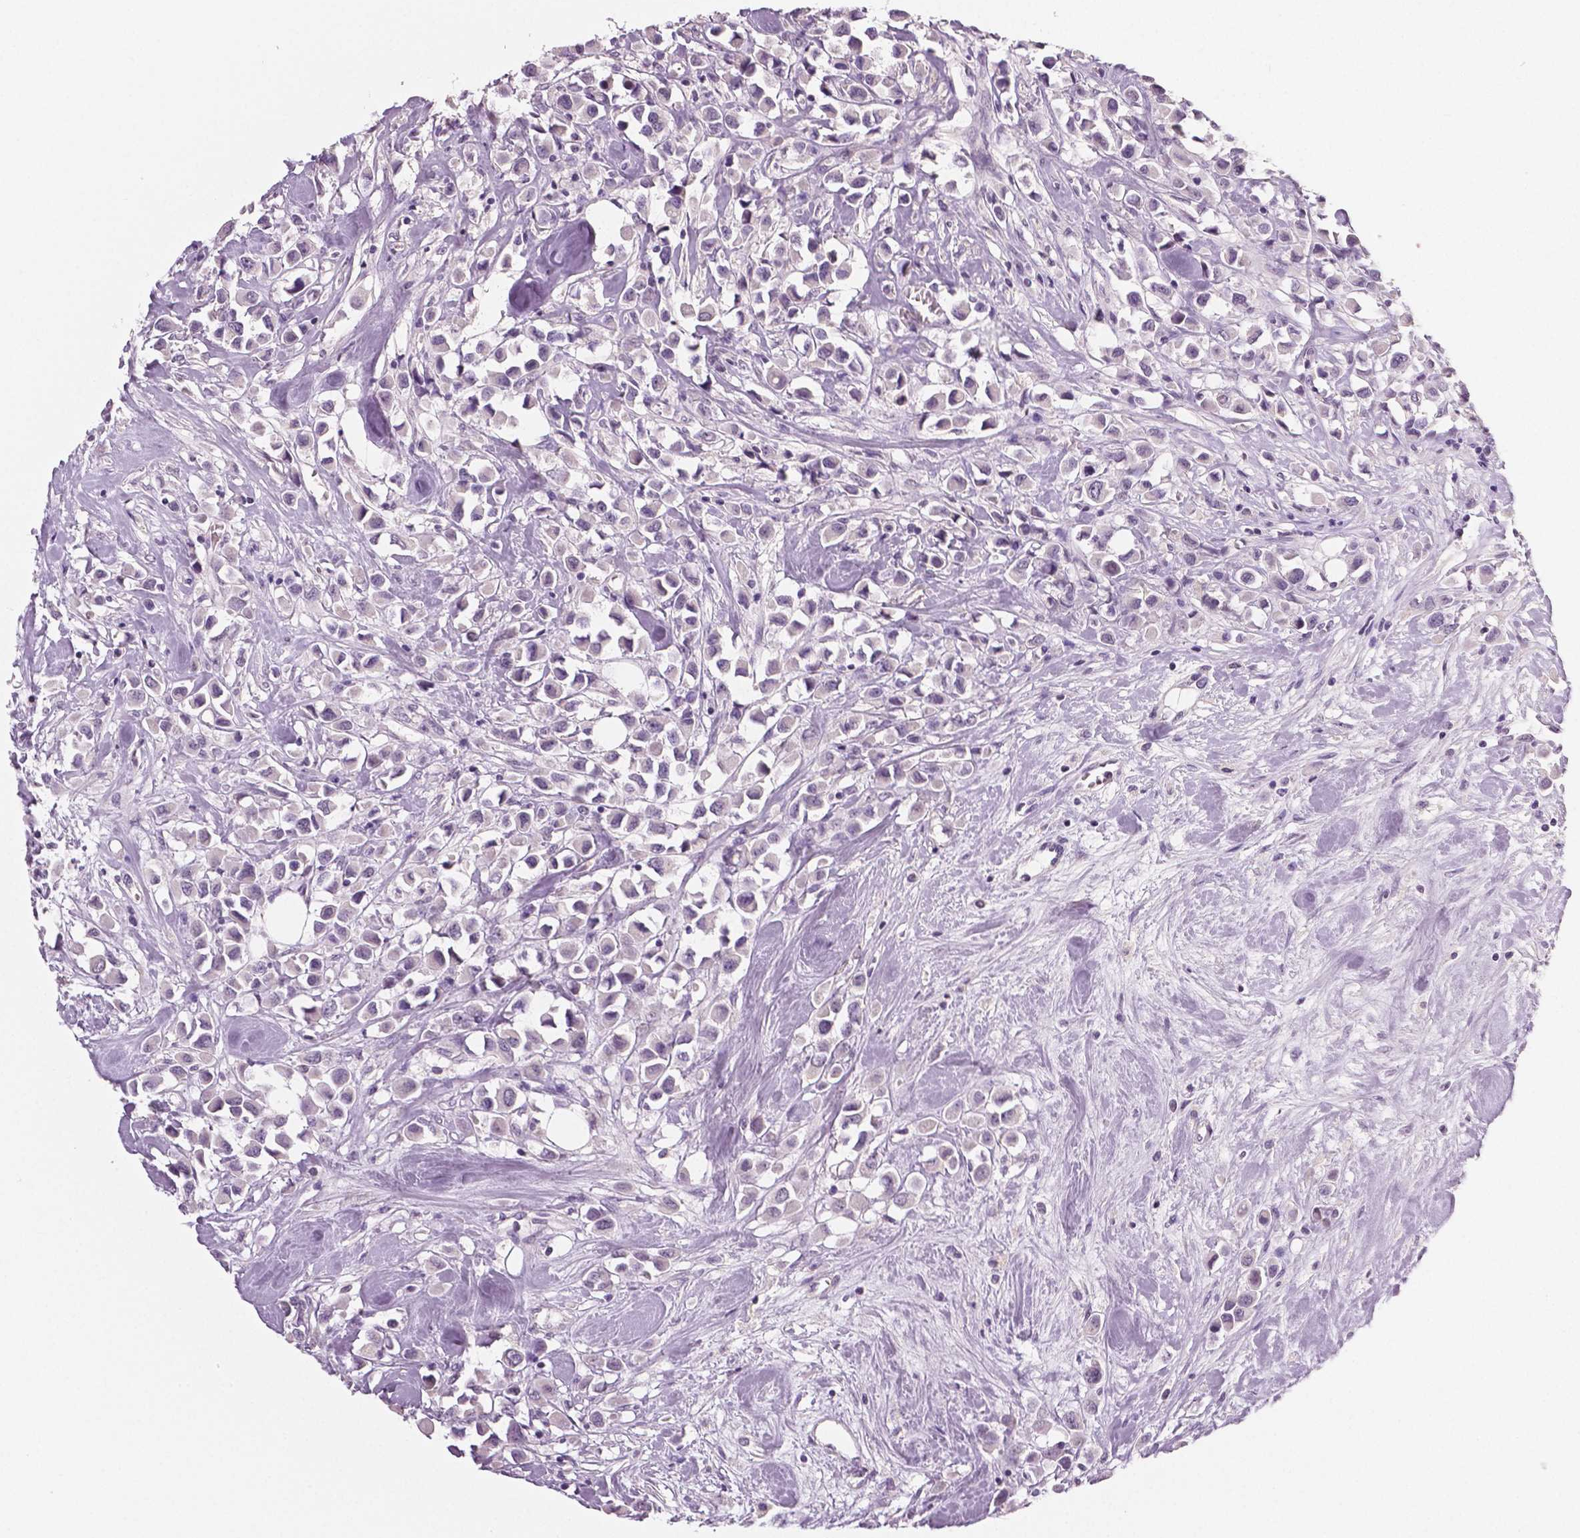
{"staining": {"intensity": "negative", "quantity": "none", "location": "none"}, "tissue": "breast cancer", "cell_type": "Tumor cells", "image_type": "cancer", "snomed": [{"axis": "morphology", "description": "Duct carcinoma"}, {"axis": "topography", "description": "Breast"}], "caption": "High magnification brightfield microscopy of breast cancer (intraductal carcinoma) stained with DAB (3,3'-diaminobenzidine) (brown) and counterstained with hematoxylin (blue): tumor cells show no significant staining. (DAB (3,3'-diaminobenzidine) immunohistochemistry (IHC) with hematoxylin counter stain).", "gene": "NECAB1", "patient": {"sex": "female", "age": 61}}